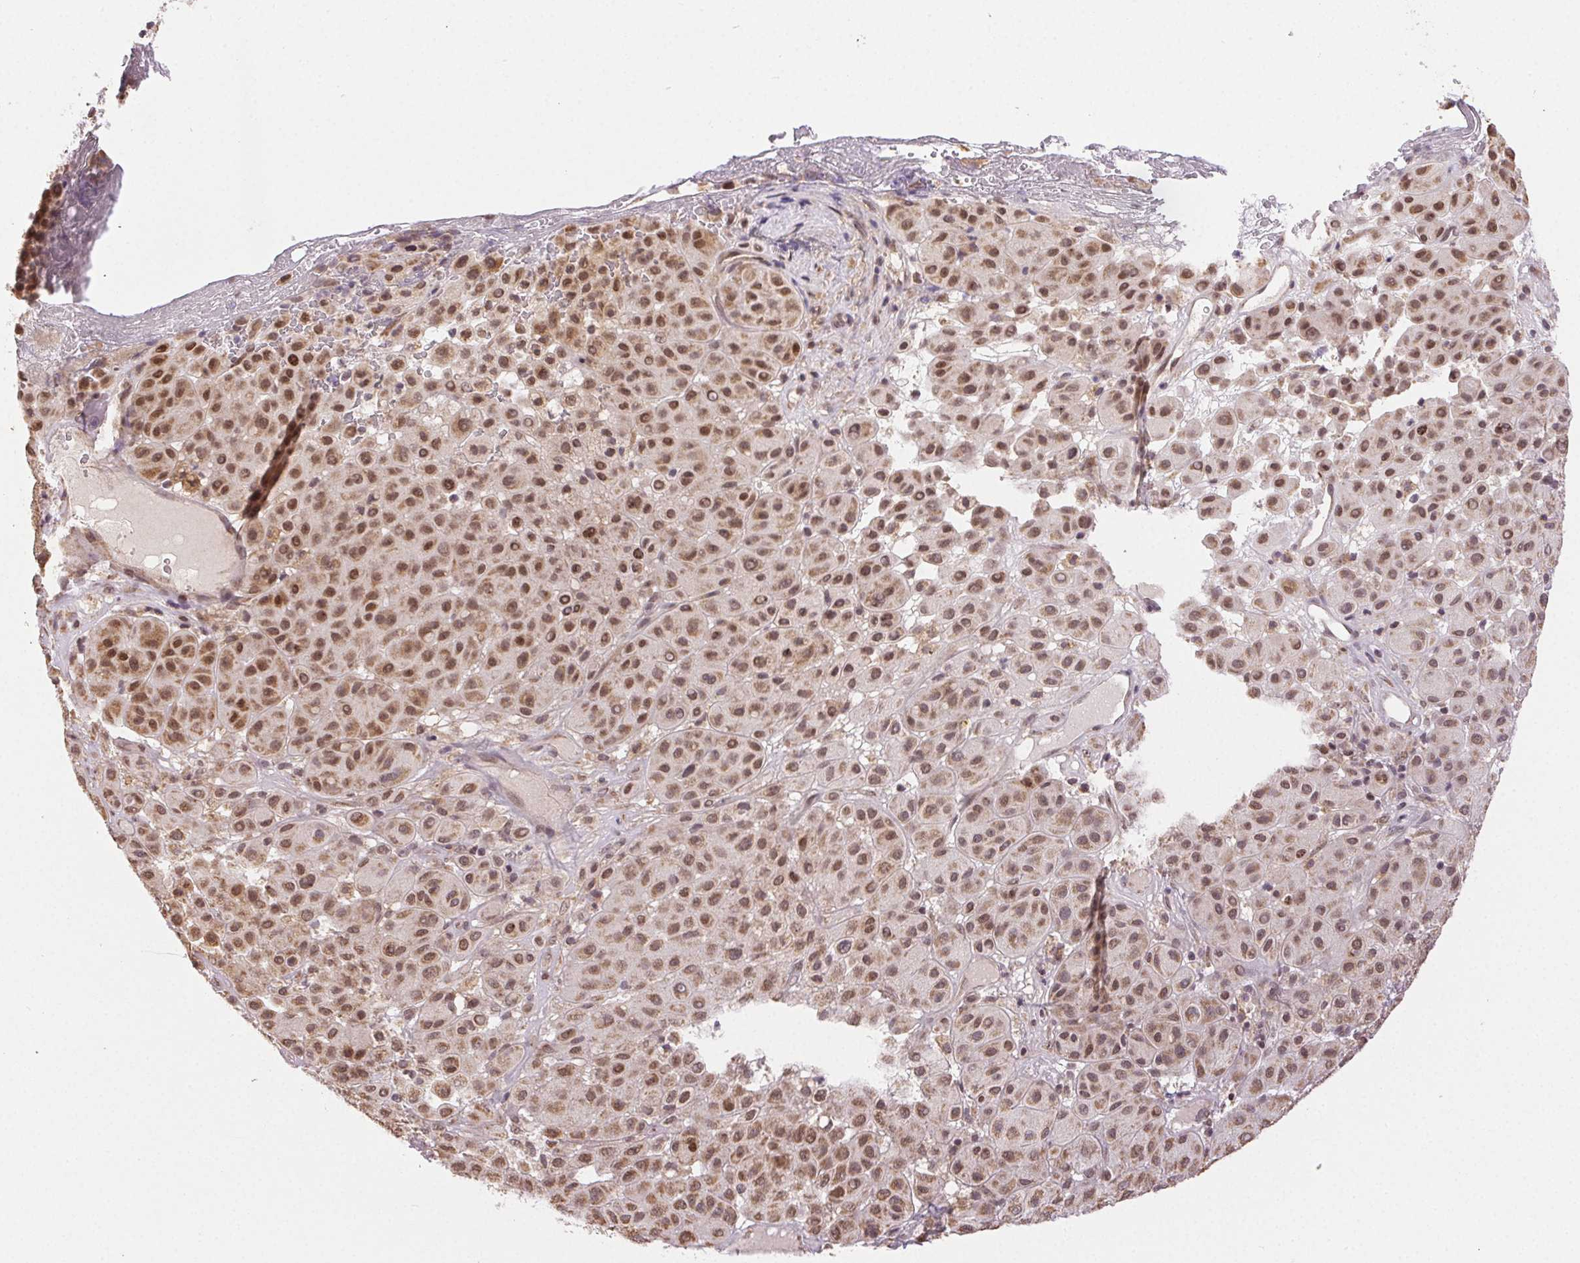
{"staining": {"intensity": "moderate", "quantity": ">75%", "location": "nuclear"}, "tissue": "melanoma", "cell_type": "Tumor cells", "image_type": "cancer", "snomed": [{"axis": "morphology", "description": "Malignant melanoma, Metastatic site"}, {"axis": "topography", "description": "Smooth muscle"}], "caption": "About >75% of tumor cells in human melanoma display moderate nuclear protein staining as visualized by brown immunohistochemical staining.", "gene": "PIWIL4", "patient": {"sex": "male", "age": 41}}